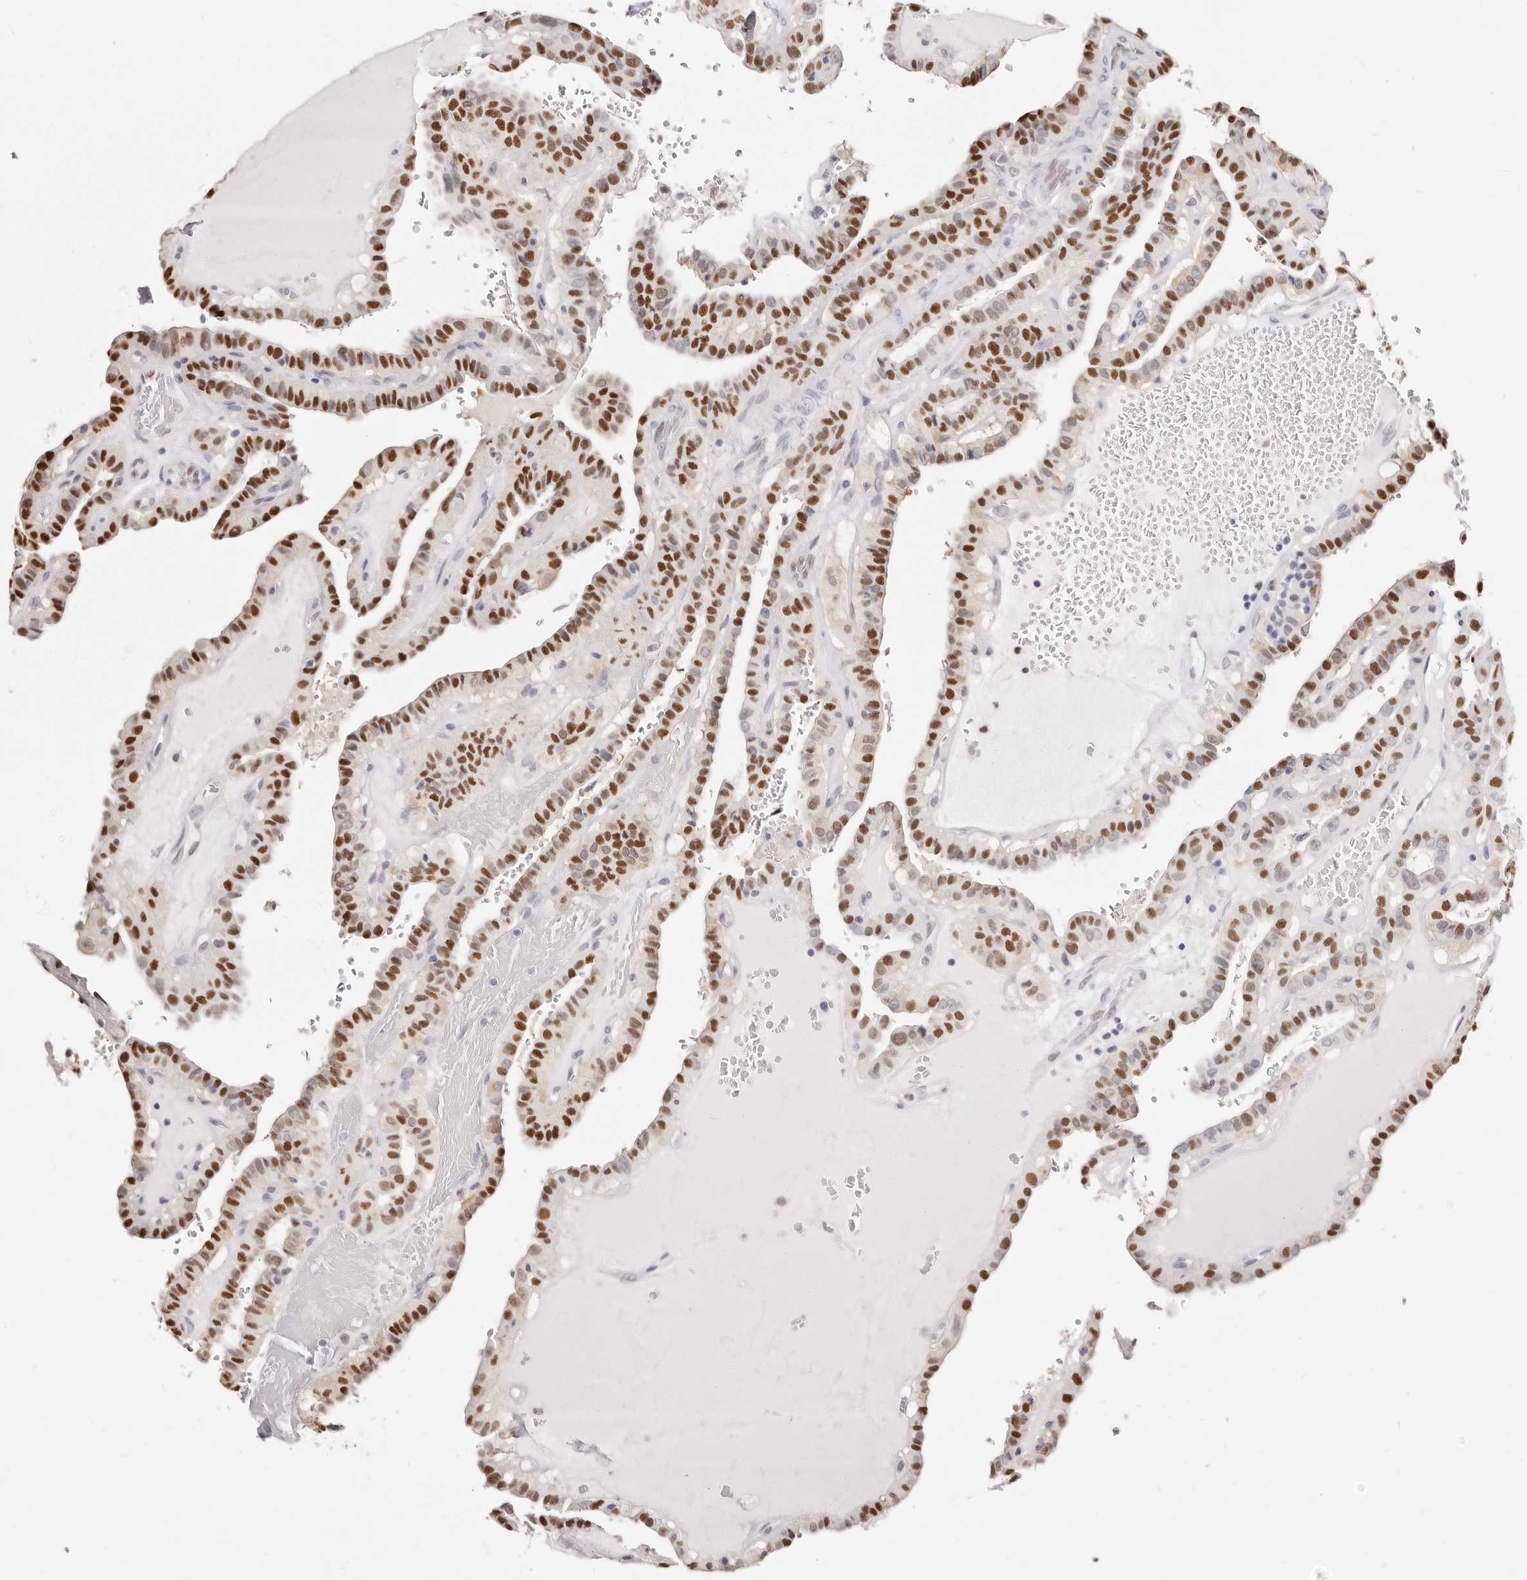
{"staining": {"intensity": "strong", "quantity": ">75%", "location": "nuclear"}, "tissue": "thyroid cancer", "cell_type": "Tumor cells", "image_type": "cancer", "snomed": [{"axis": "morphology", "description": "Papillary adenocarcinoma, NOS"}, {"axis": "topography", "description": "Thyroid gland"}], "caption": "Protein staining demonstrates strong nuclear staining in about >75% of tumor cells in papillary adenocarcinoma (thyroid). (DAB (3,3'-diaminobenzidine) = brown stain, brightfield microscopy at high magnification).", "gene": "TKT", "patient": {"sex": "male", "age": 77}}